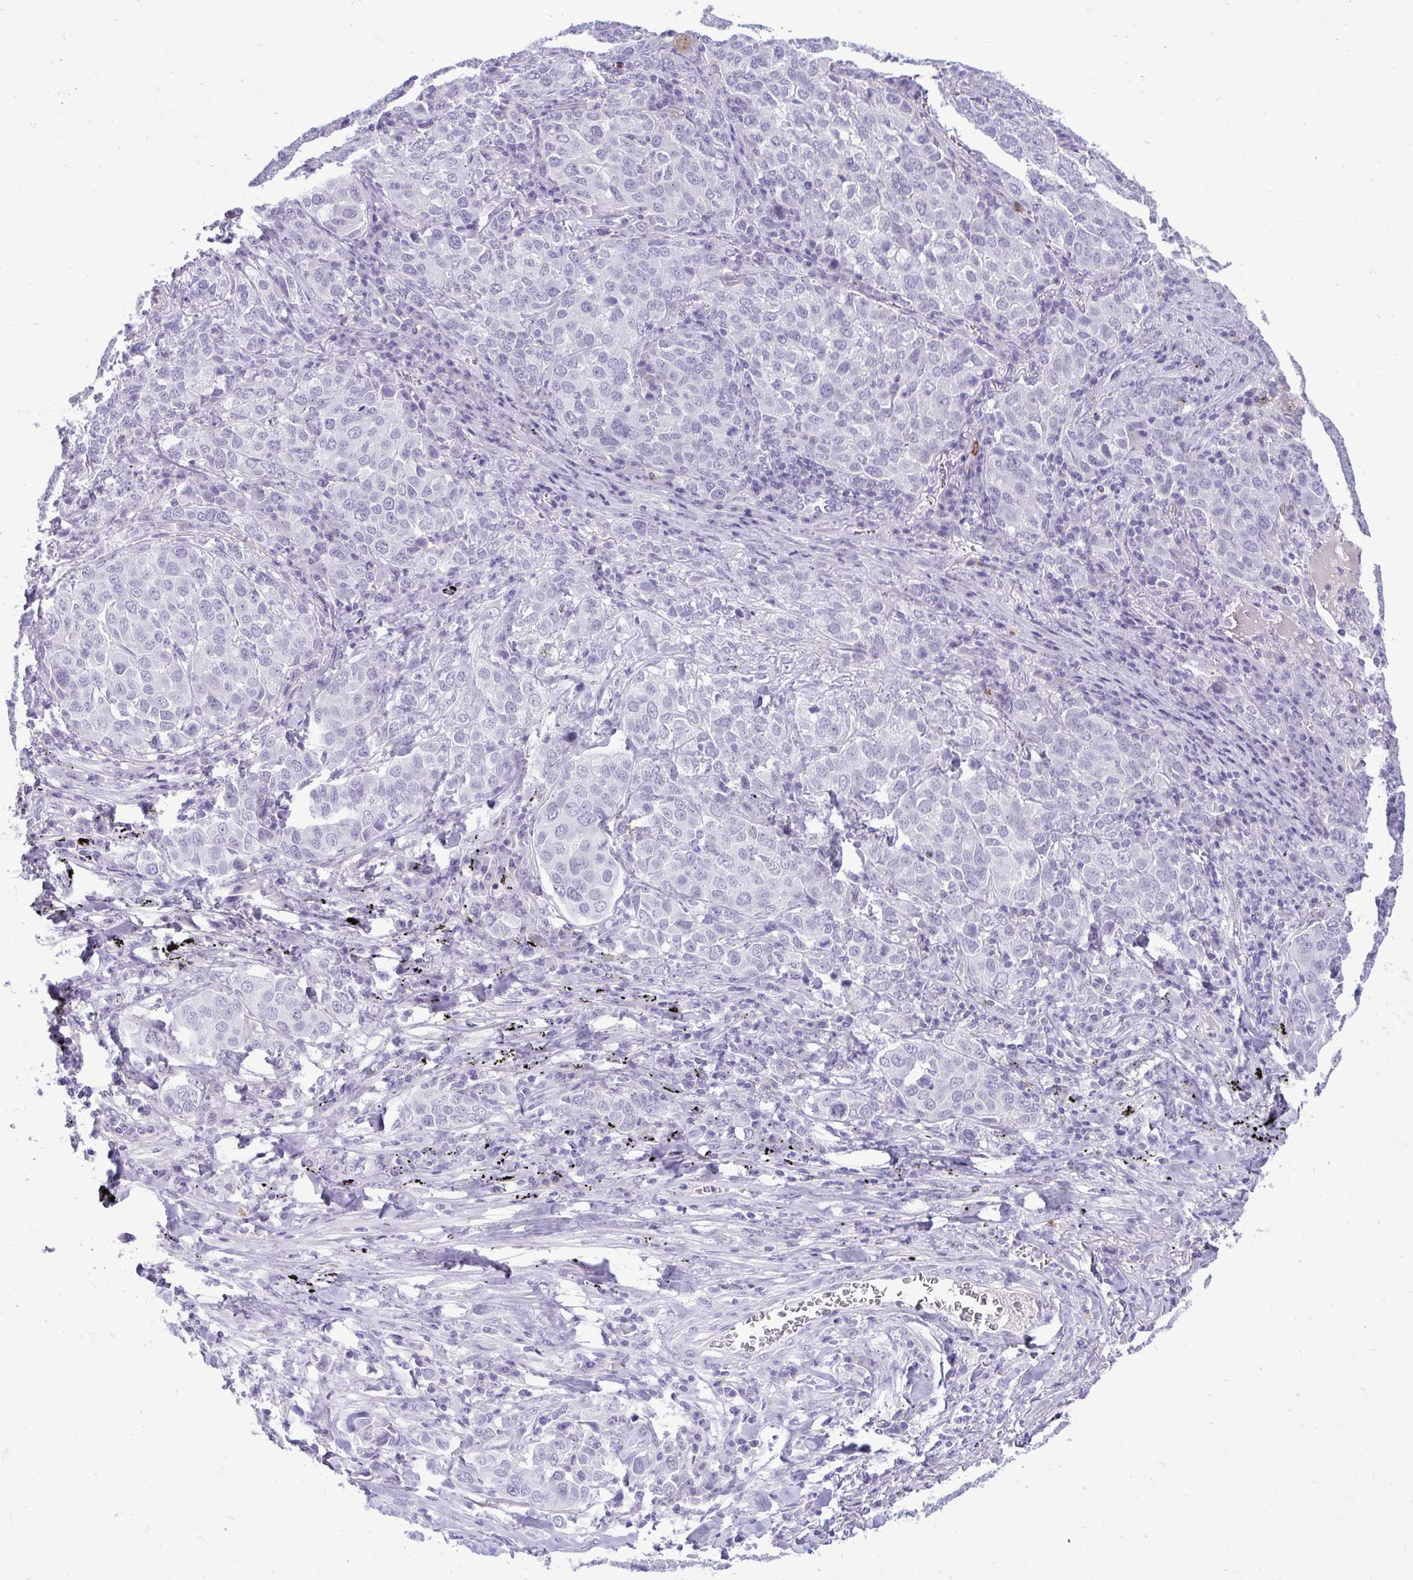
{"staining": {"intensity": "negative", "quantity": "none", "location": "none"}, "tissue": "lung cancer", "cell_type": "Tumor cells", "image_type": "cancer", "snomed": [{"axis": "morphology", "description": "Adenocarcinoma, NOS"}, {"axis": "morphology", "description": "Adenocarcinoma, metastatic, NOS"}, {"axis": "topography", "description": "Lymph node"}, {"axis": "topography", "description": "Lung"}], "caption": "Tumor cells show no significant positivity in lung cancer. The staining was performed using DAB (3,3'-diaminobenzidine) to visualize the protein expression in brown, while the nuclei were stained in blue with hematoxylin (Magnification: 20x).", "gene": "PIGZ", "patient": {"sex": "female", "age": 65}}